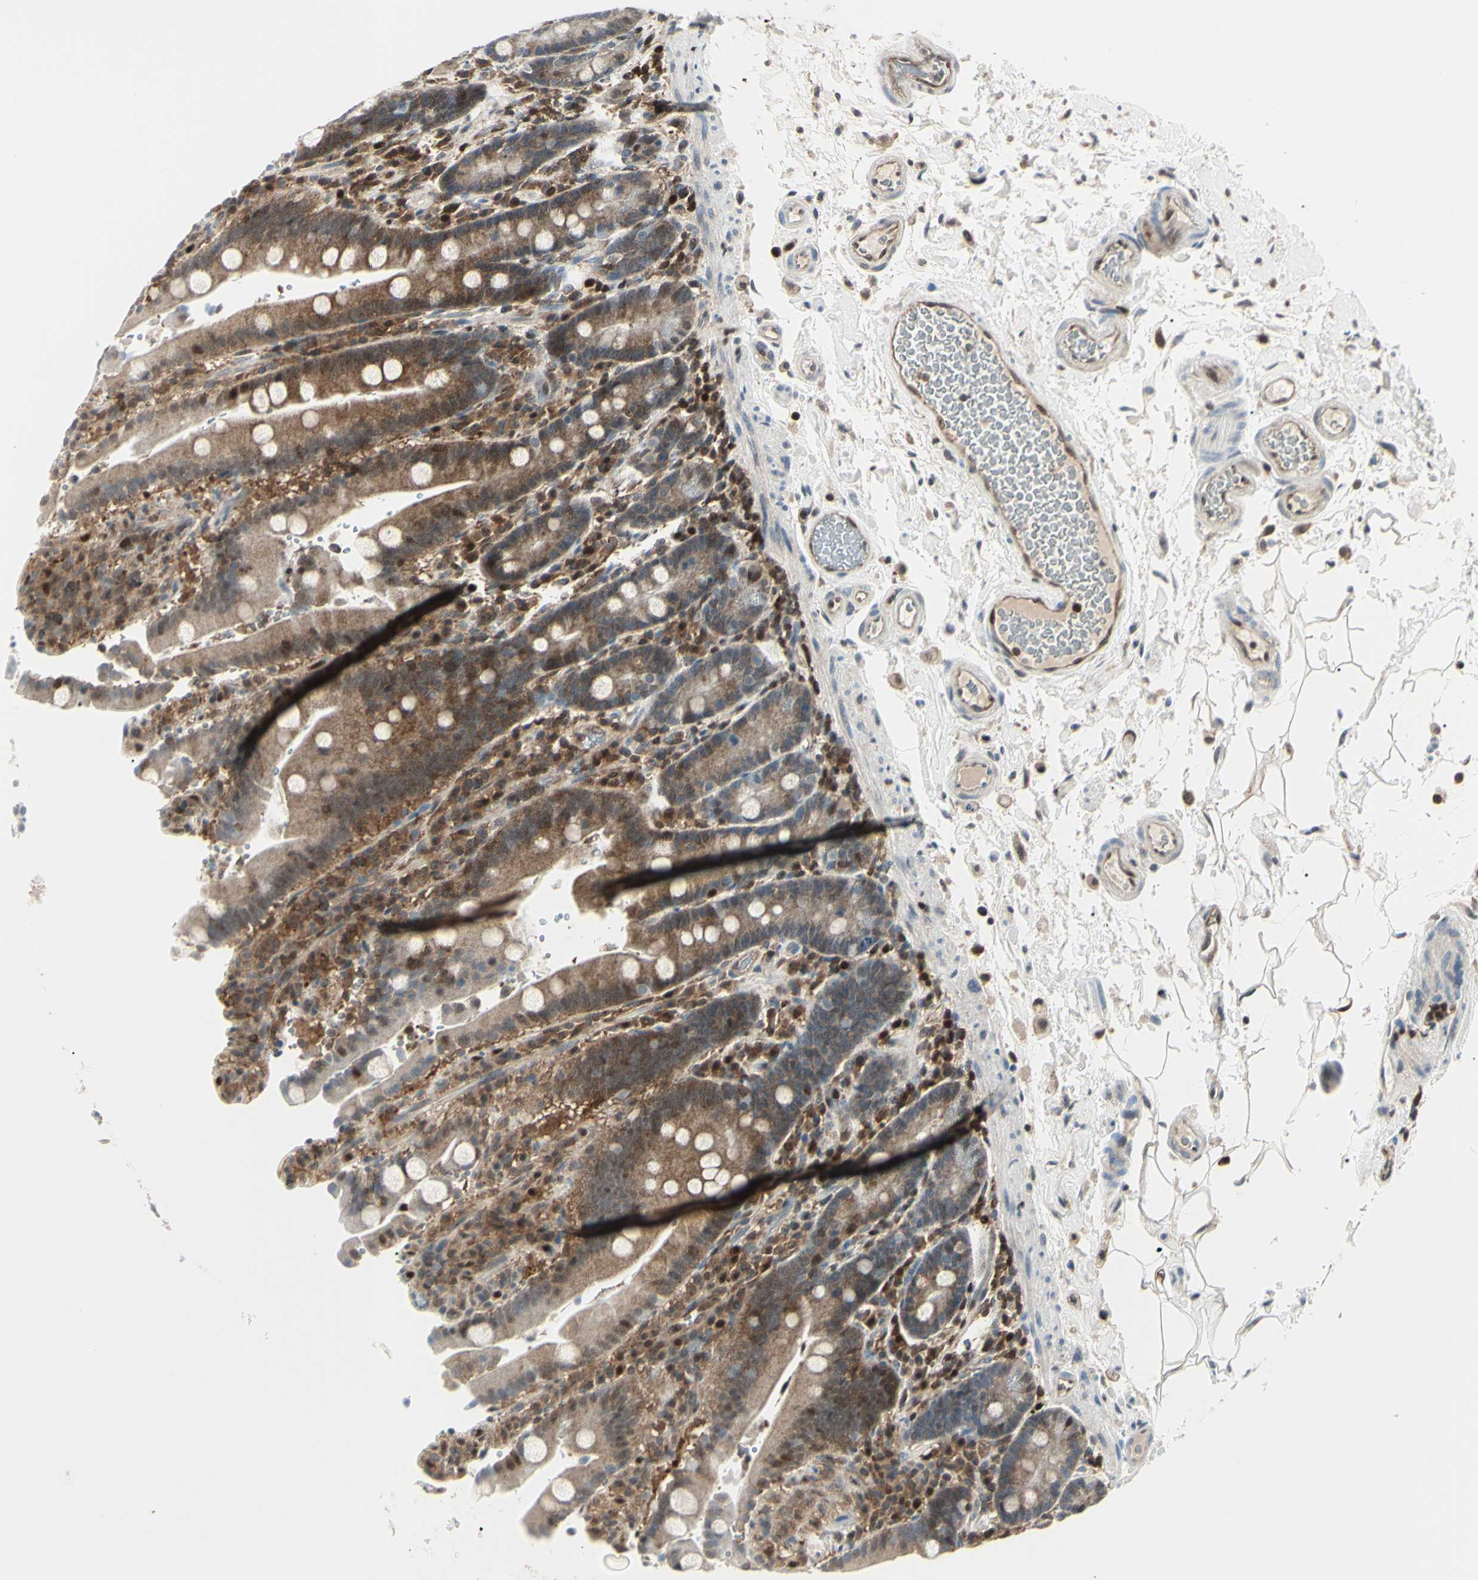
{"staining": {"intensity": "moderate", "quantity": ">75%", "location": "cytoplasmic/membranous,nuclear"}, "tissue": "duodenum", "cell_type": "Glandular cells", "image_type": "normal", "snomed": [{"axis": "morphology", "description": "Normal tissue, NOS"}, {"axis": "topography", "description": "Small intestine, NOS"}], "caption": "Immunohistochemistry of unremarkable duodenum displays medium levels of moderate cytoplasmic/membranous,nuclear staining in approximately >75% of glandular cells. (Brightfield microscopy of DAB IHC at high magnification).", "gene": "PGK1", "patient": {"sex": "female", "age": 71}}